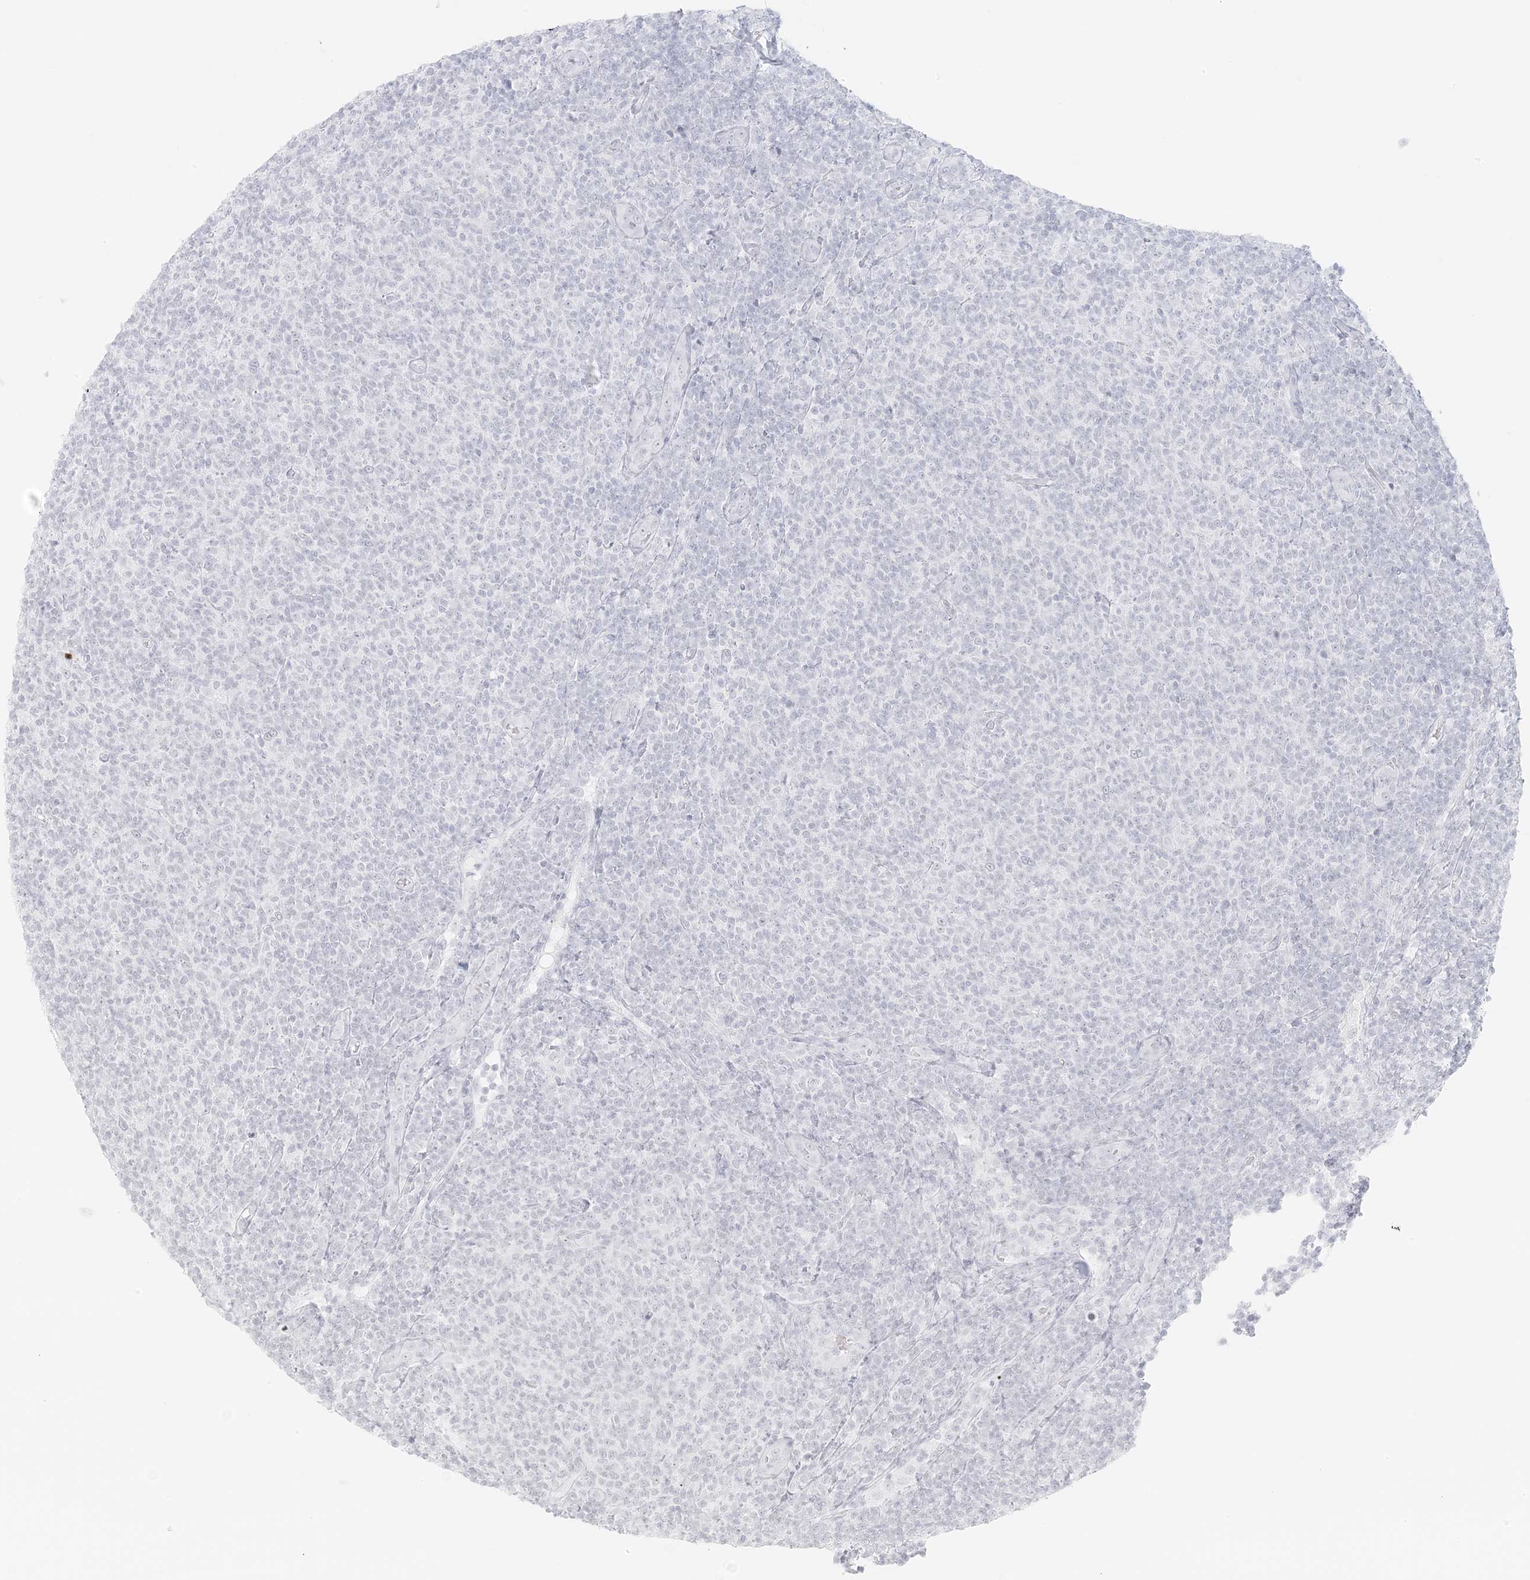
{"staining": {"intensity": "negative", "quantity": "none", "location": "none"}, "tissue": "lymphoma", "cell_type": "Tumor cells", "image_type": "cancer", "snomed": [{"axis": "morphology", "description": "Malignant lymphoma, non-Hodgkin's type, Low grade"}, {"axis": "topography", "description": "Lymph node"}], "caption": "IHC histopathology image of human malignant lymphoma, non-Hodgkin's type (low-grade) stained for a protein (brown), which demonstrates no staining in tumor cells.", "gene": "LIPT1", "patient": {"sex": "male", "age": 66}}